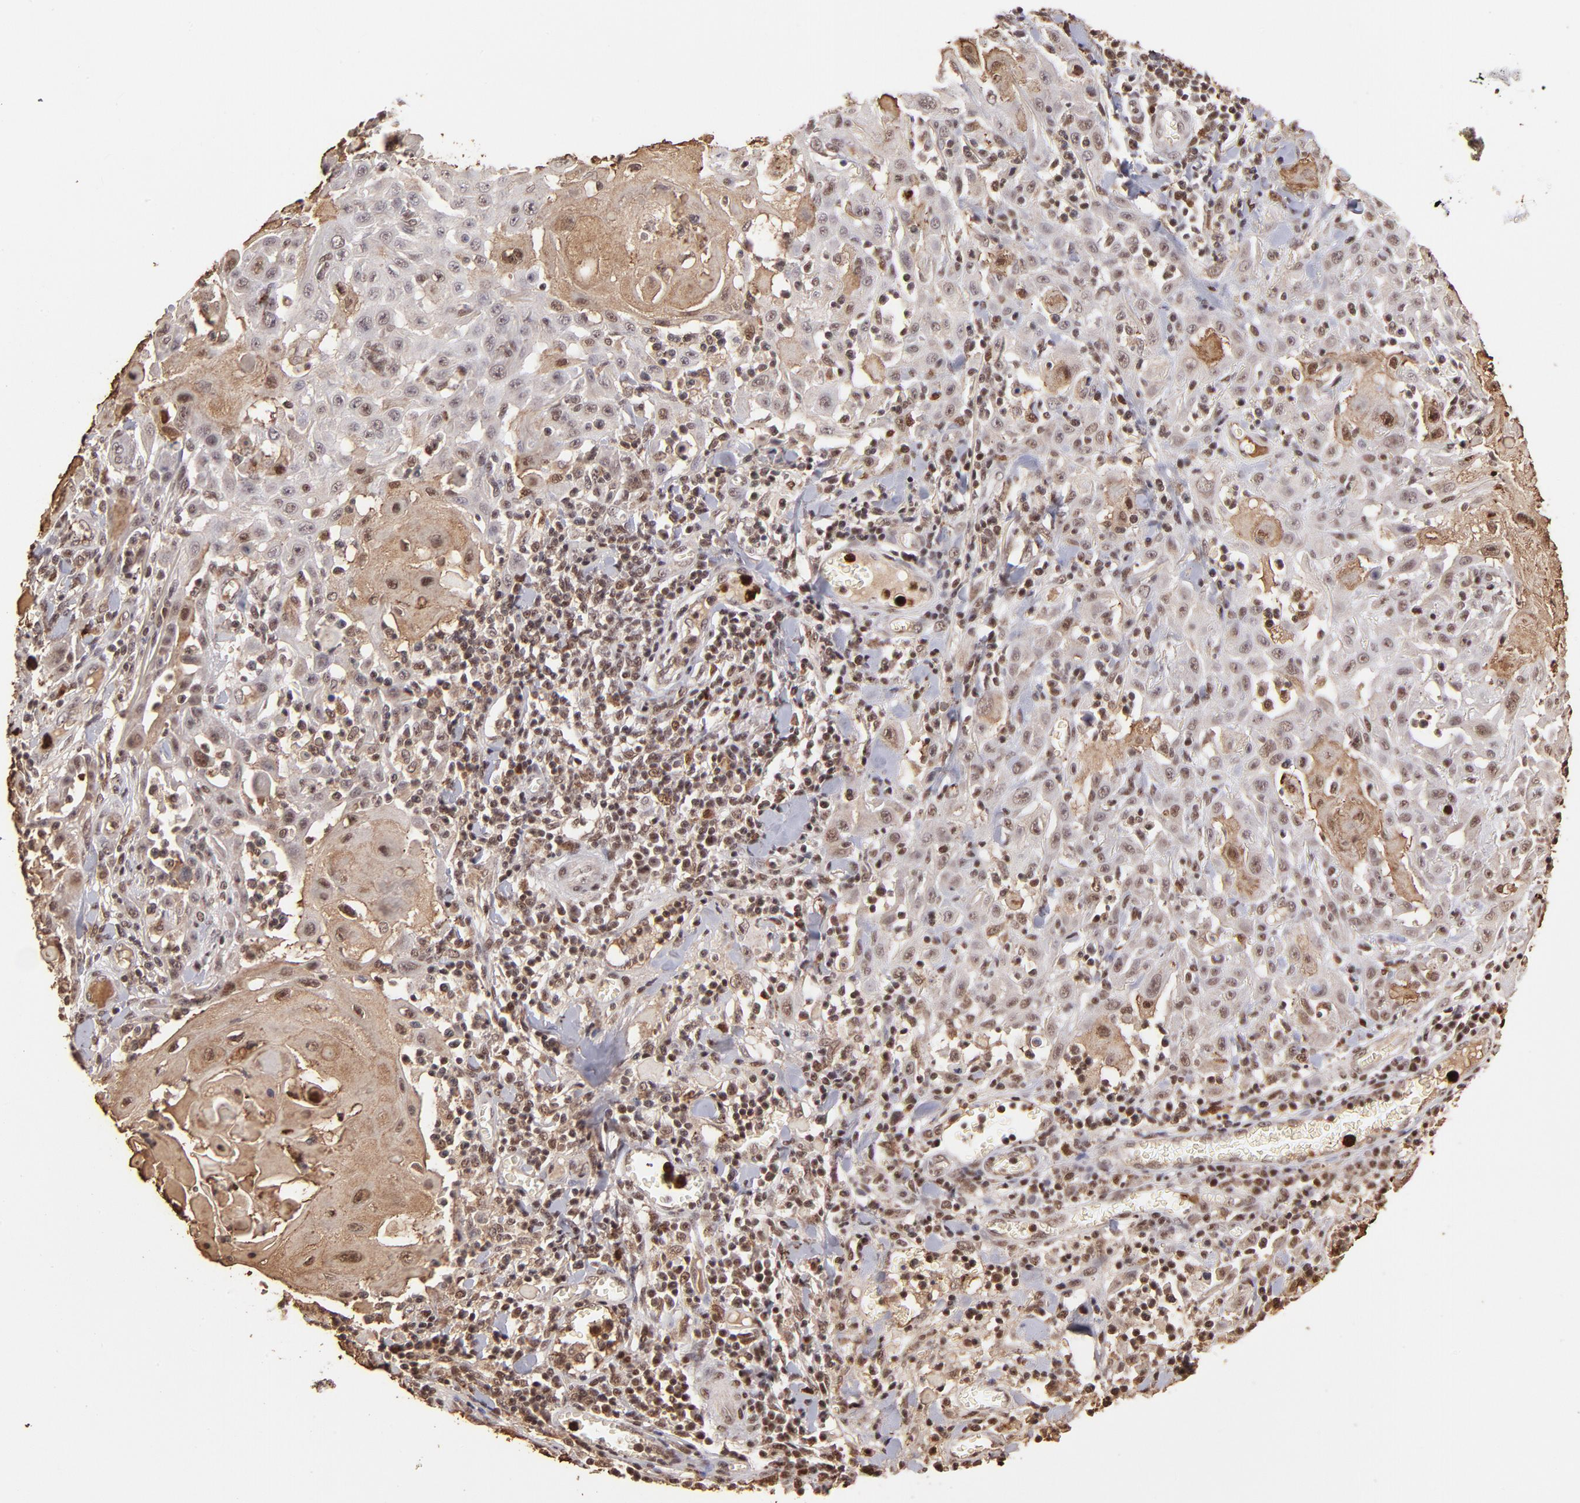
{"staining": {"intensity": "moderate", "quantity": ">75%", "location": "cytoplasmic/membranous,nuclear"}, "tissue": "skin cancer", "cell_type": "Tumor cells", "image_type": "cancer", "snomed": [{"axis": "morphology", "description": "Squamous cell carcinoma, NOS"}, {"axis": "topography", "description": "Skin"}], "caption": "Tumor cells exhibit moderate cytoplasmic/membranous and nuclear staining in approximately >75% of cells in skin cancer (squamous cell carcinoma). The staining is performed using DAB (3,3'-diaminobenzidine) brown chromogen to label protein expression. The nuclei are counter-stained blue using hematoxylin.", "gene": "ZFX", "patient": {"sex": "male", "age": 24}}